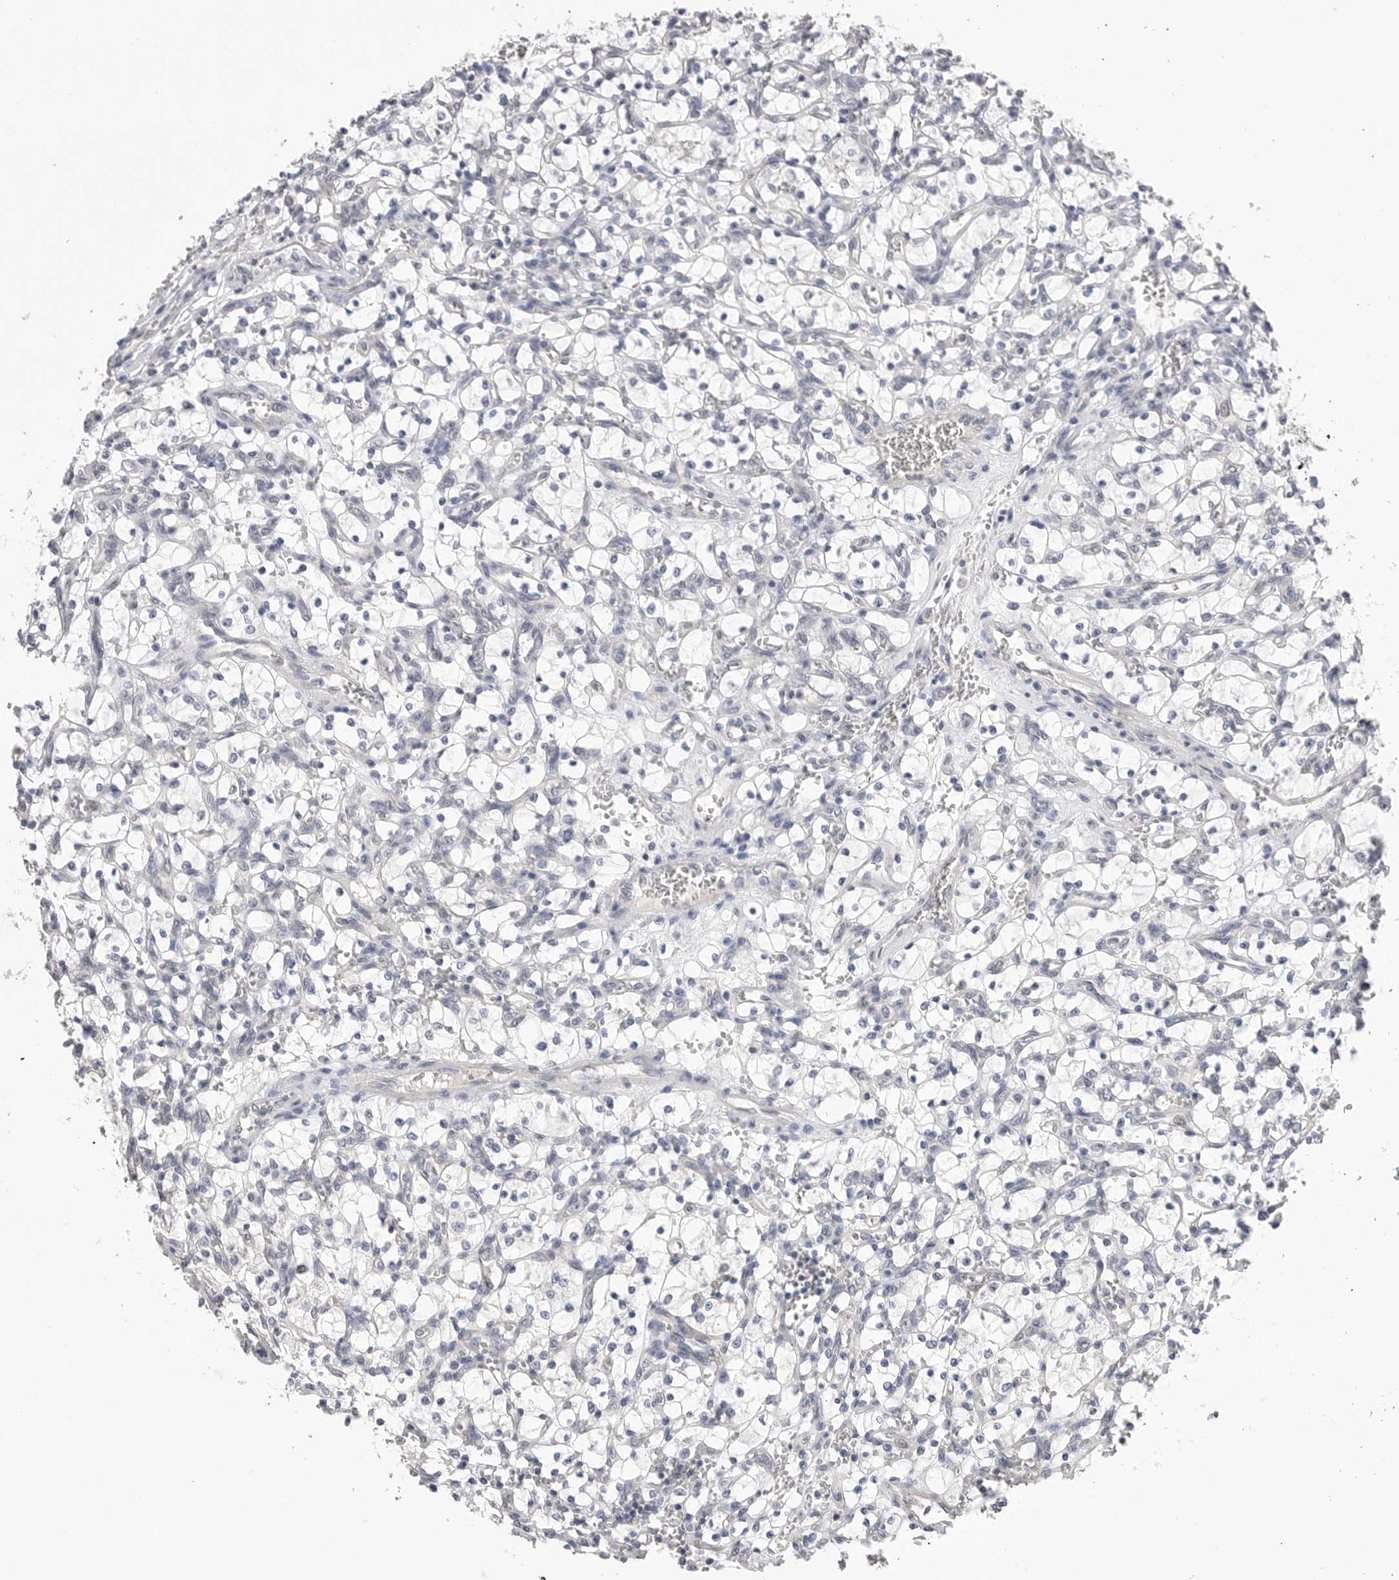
{"staining": {"intensity": "negative", "quantity": "none", "location": "none"}, "tissue": "renal cancer", "cell_type": "Tumor cells", "image_type": "cancer", "snomed": [{"axis": "morphology", "description": "Adenocarcinoma, NOS"}, {"axis": "topography", "description": "Kidney"}], "caption": "The histopathology image demonstrates no significant staining in tumor cells of renal adenocarcinoma. The staining was performed using DAB to visualize the protein expression in brown, while the nuclei were stained in blue with hematoxylin (Magnification: 20x).", "gene": "DLGAP3", "patient": {"sex": "female", "age": 69}}